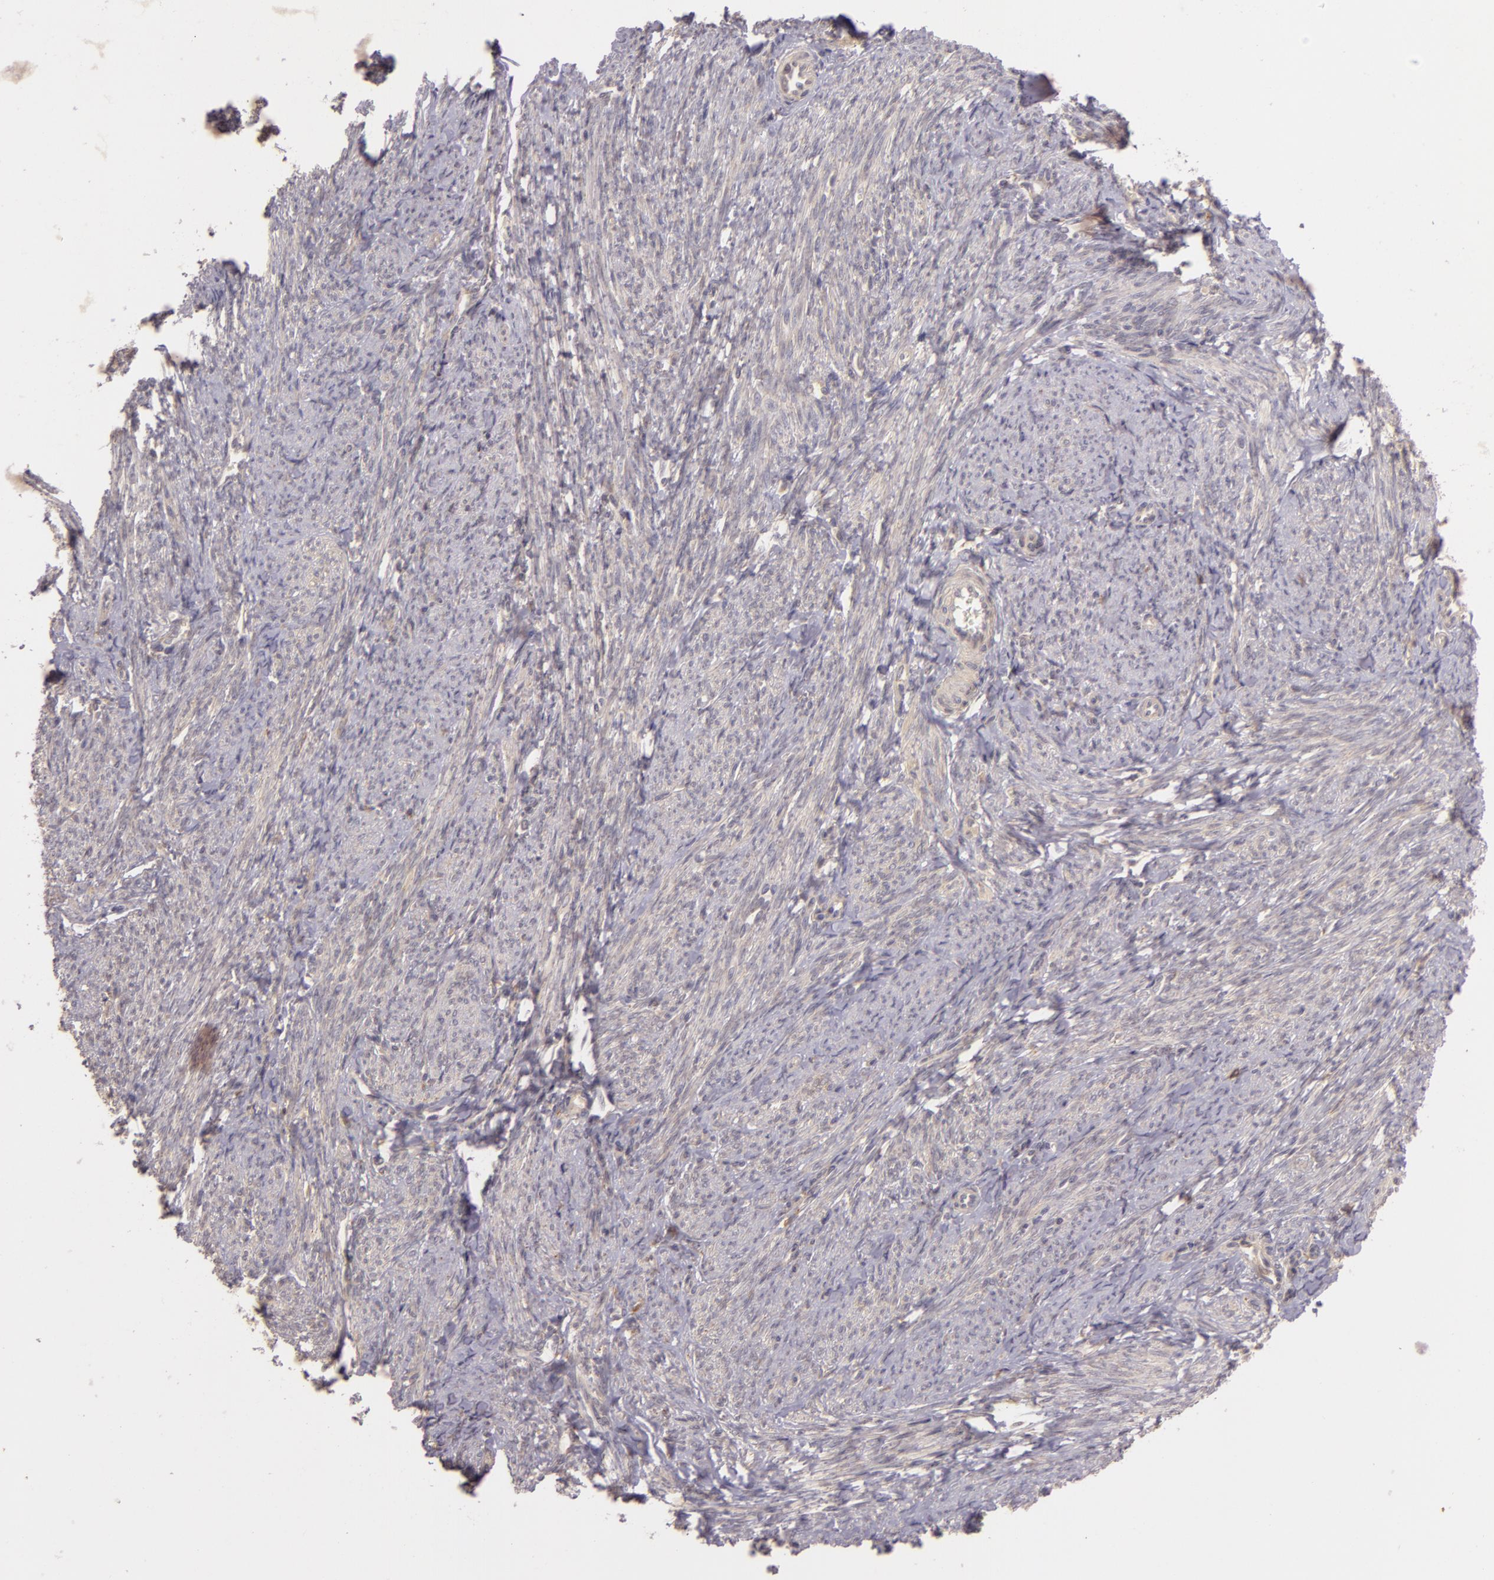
{"staining": {"intensity": "negative", "quantity": "none", "location": "none"}, "tissue": "smooth muscle", "cell_type": "Smooth muscle cells", "image_type": "normal", "snomed": [{"axis": "morphology", "description": "Normal tissue, NOS"}, {"axis": "topography", "description": "Smooth muscle"}, {"axis": "topography", "description": "Cervix"}], "caption": "Histopathology image shows no significant protein expression in smooth muscle cells of unremarkable smooth muscle.", "gene": "PPP1R3F", "patient": {"sex": "female", "age": 70}}